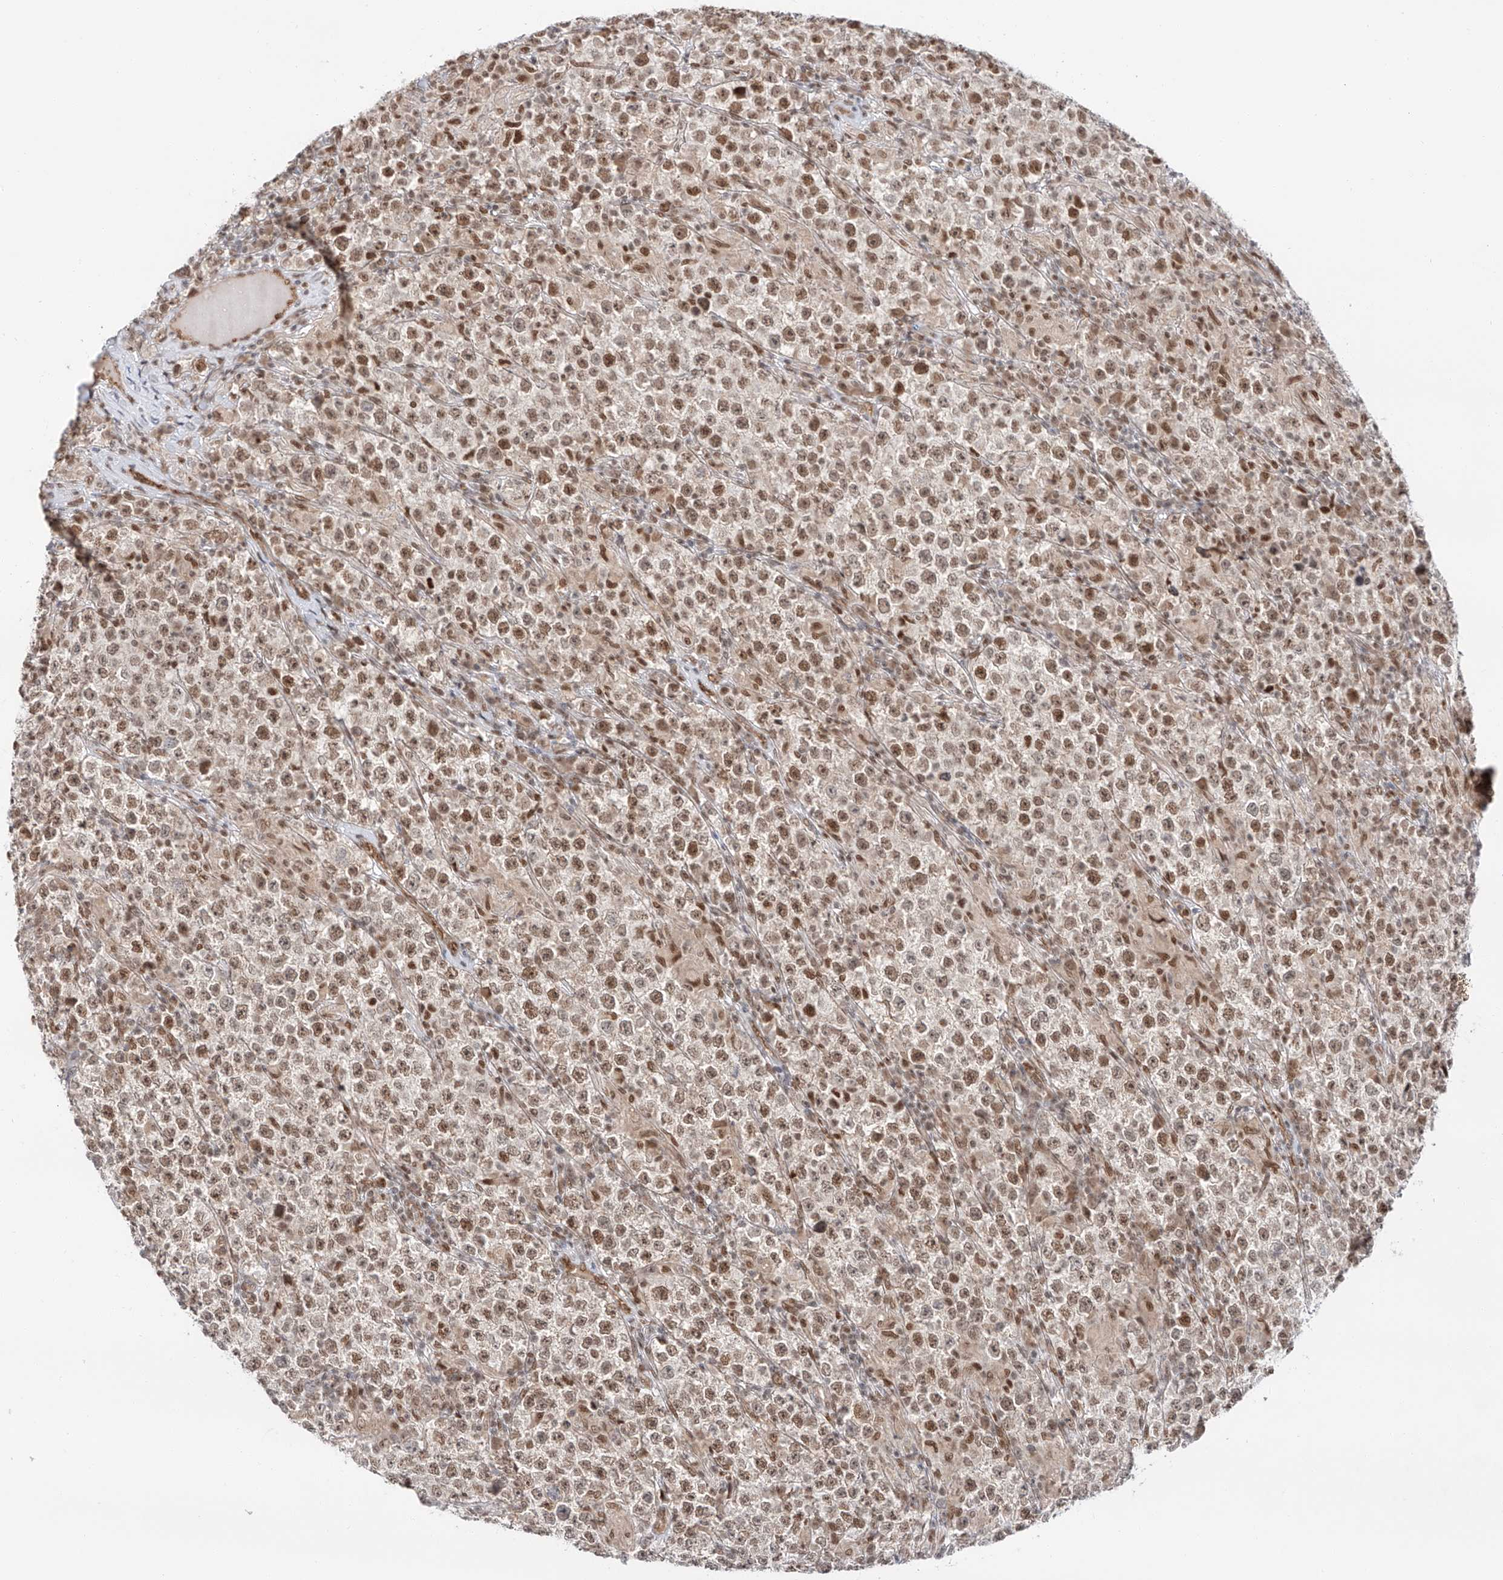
{"staining": {"intensity": "moderate", "quantity": ">75%", "location": "nuclear"}, "tissue": "testis cancer", "cell_type": "Tumor cells", "image_type": "cancer", "snomed": [{"axis": "morphology", "description": "Normal tissue, NOS"}, {"axis": "morphology", "description": "Urothelial carcinoma, High grade"}, {"axis": "morphology", "description": "Seminoma, NOS"}, {"axis": "morphology", "description": "Carcinoma, Embryonal, NOS"}, {"axis": "topography", "description": "Urinary bladder"}, {"axis": "topography", "description": "Testis"}], "caption": "There is medium levels of moderate nuclear staining in tumor cells of testis embryonal carcinoma, as demonstrated by immunohistochemical staining (brown color).", "gene": "POGK", "patient": {"sex": "male", "age": 41}}